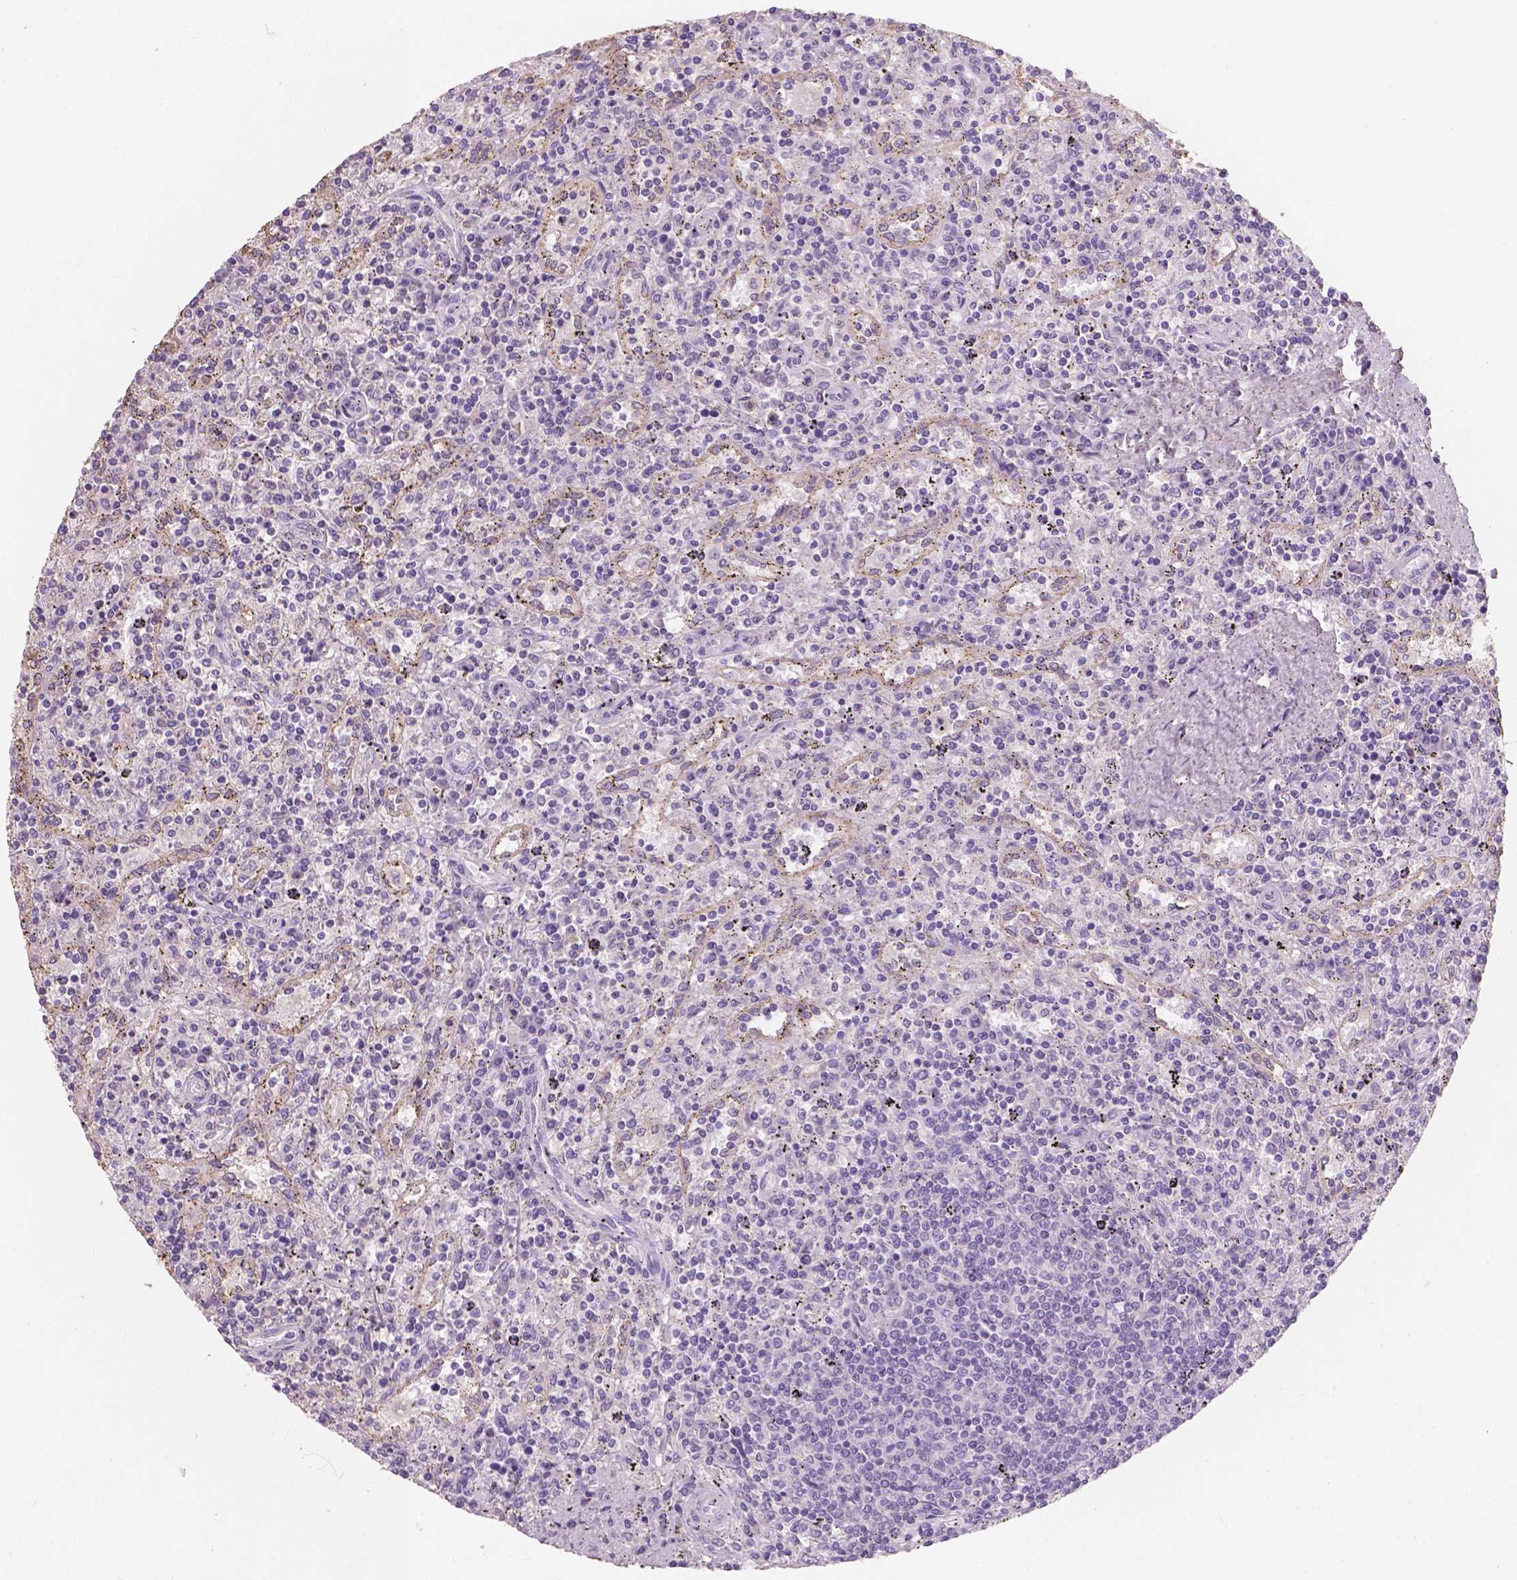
{"staining": {"intensity": "negative", "quantity": "none", "location": "none"}, "tissue": "lymphoma", "cell_type": "Tumor cells", "image_type": "cancer", "snomed": [{"axis": "morphology", "description": "Malignant lymphoma, non-Hodgkin's type, Low grade"}, {"axis": "topography", "description": "Spleen"}], "caption": "A high-resolution micrograph shows immunohistochemistry (IHC) staining of malignant lymphoma, non-Hodgkin's type (low-grade), which shows no significant expression in tumor cells.", "gene": "SBSN", "patient": {"sex": "male", "age": 62}}